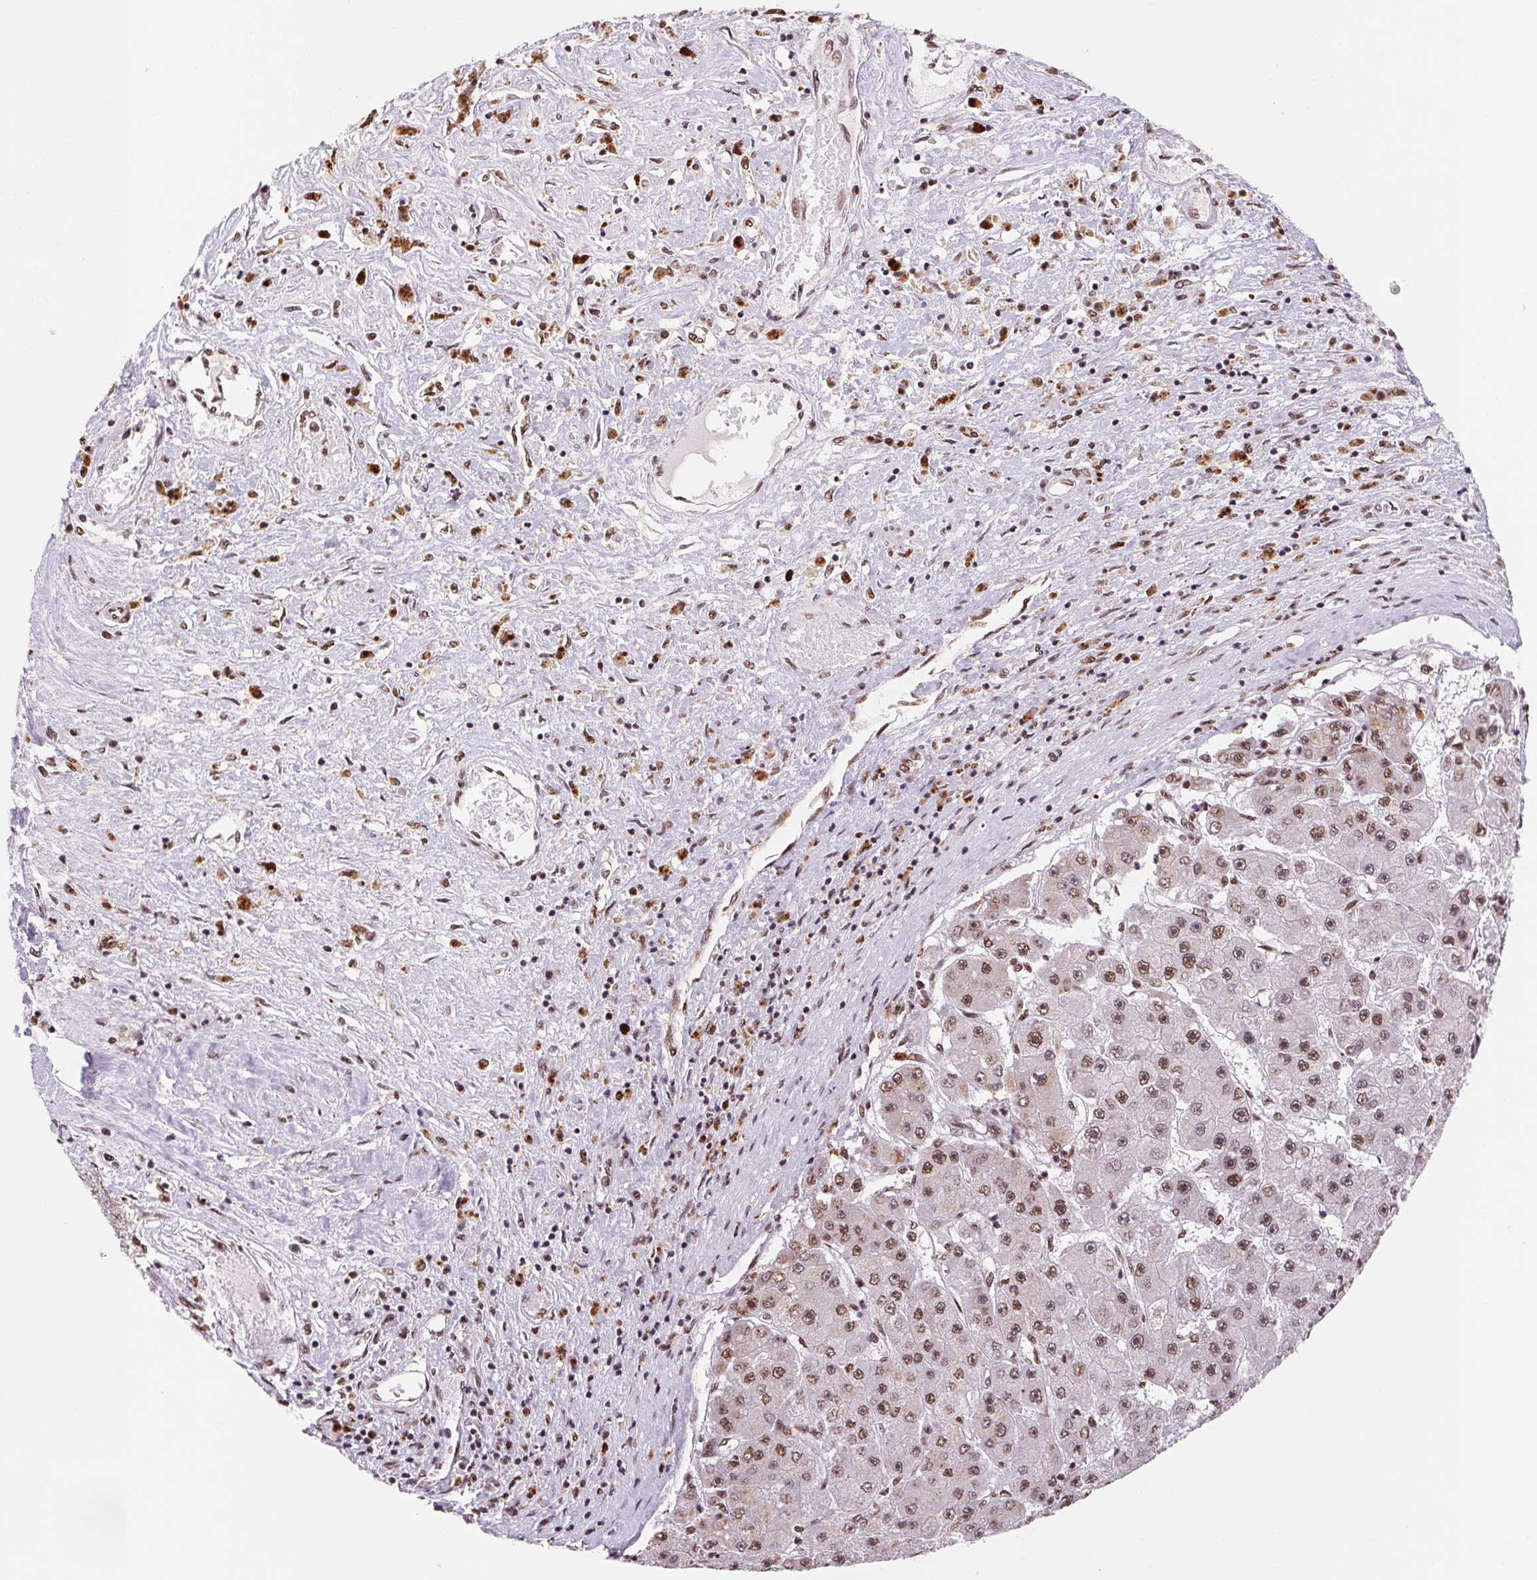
{"staining": {"intensity": "moderate", "quantity": ">75%", "location": "nuclear"}, "tissue": "liver cancer", "cell_type": "Tumor cells", "image_type": "cancer", "snomed": [{"axis": "morphology", "description": "Carcinoma, Hepatocellular, NOS"}, {"axis": "topography", "description": "Liver"}], "caption": "Immunohistochemistry staining of liver cancer, which shows medium levels of moderate nuclear positivity in approximately >75% of tumor cells indicating moderate nuclear protein expression. The staining was performed using DAB (3,3'-diaminobenzidine) (brown) for protein detection and nuclei were counterstained in hematoxylin (blue).", "gene": "SNRPG", "patient": {"sex": "female", "age": 61}}